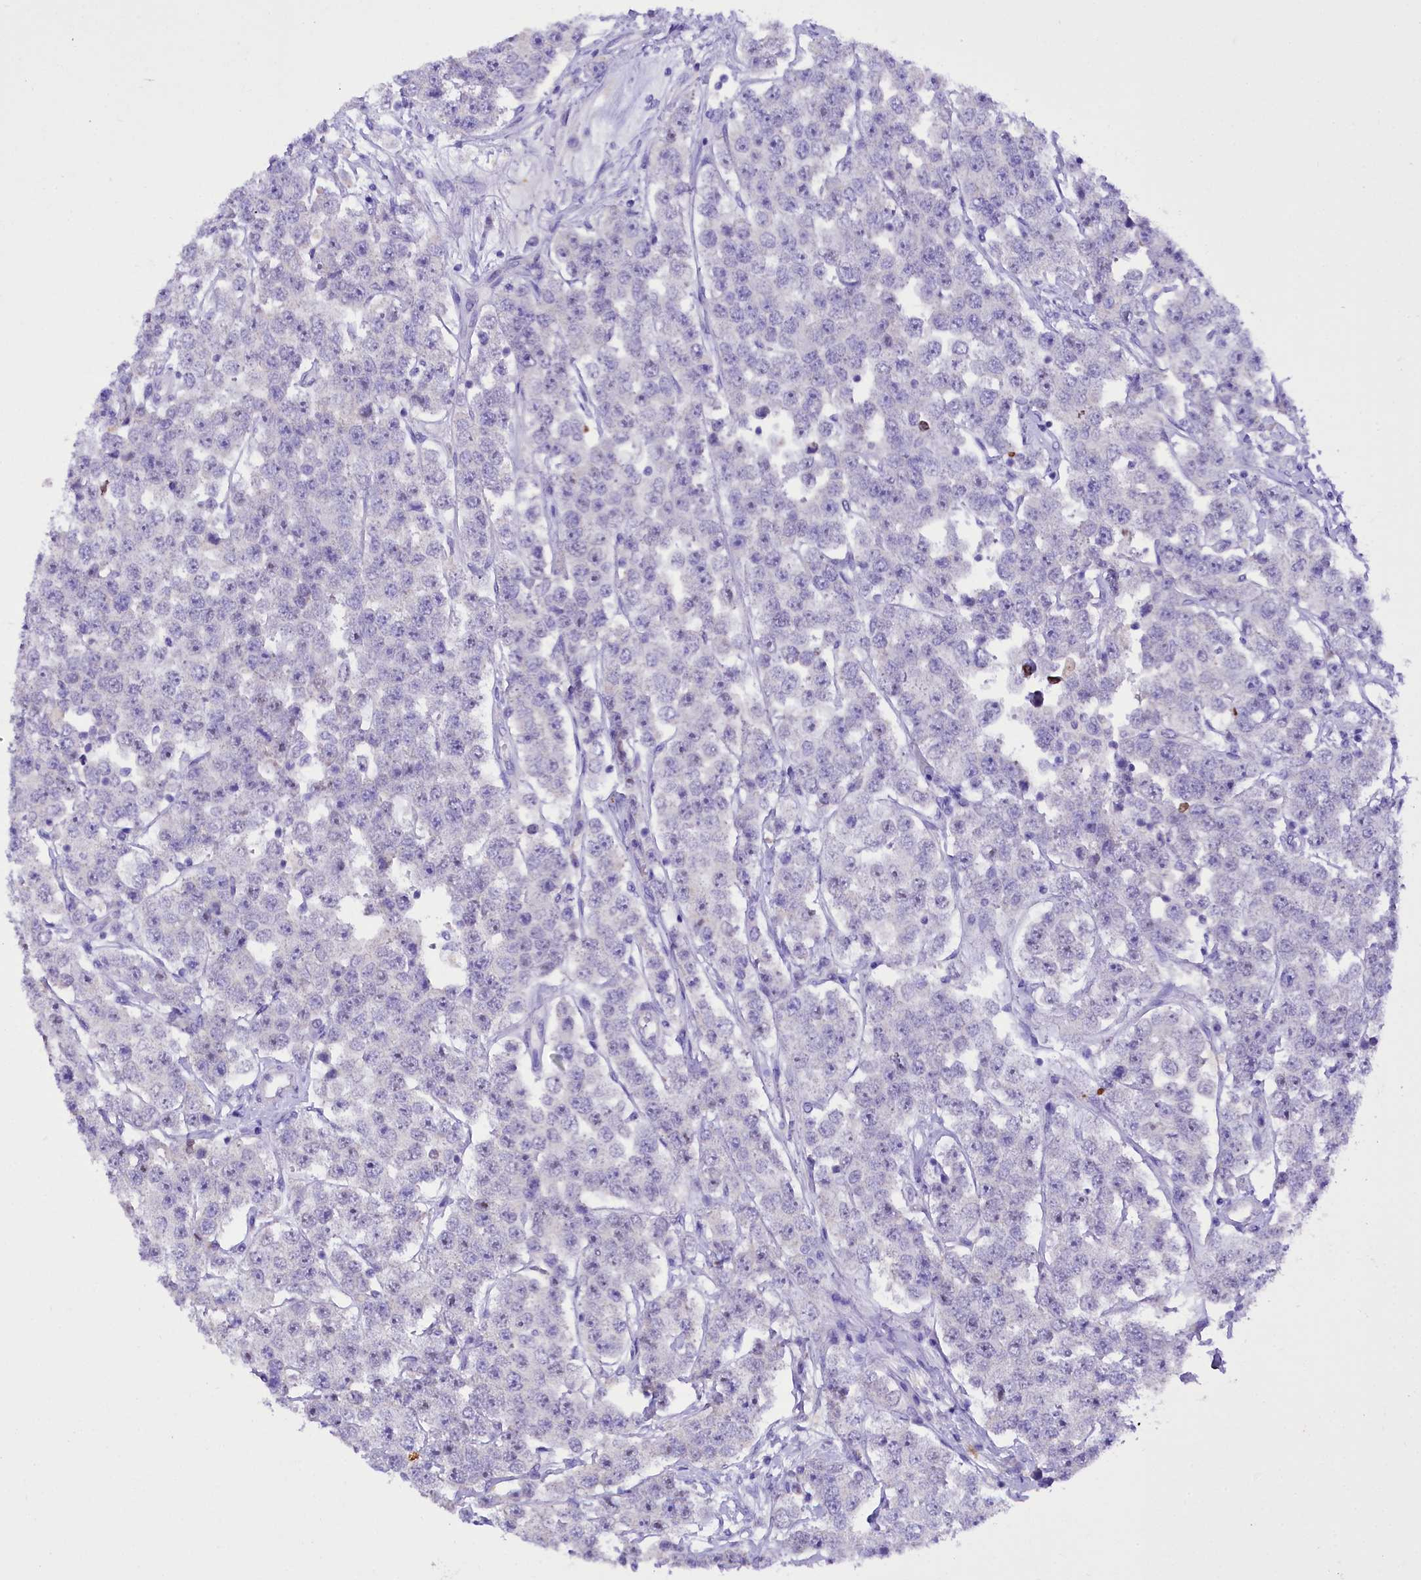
{"staining": {"intensity": "negative", "quantity": "none", "location": "none"}, "tissue": "testis cancer", "cell_type": "Tumor cells", "image_type": "cancer", "snomed": [{"axis": "morphology", "description": "Seminoma, NOS"}, {"axis": "topography", "description": "Testis"}], "caption": "Immunohistochemistry (IHC) of testis seminoma shows no staining in tumor cells.", "gene": "FAAP20", "patient": {"sex": "male", "age": 28}}